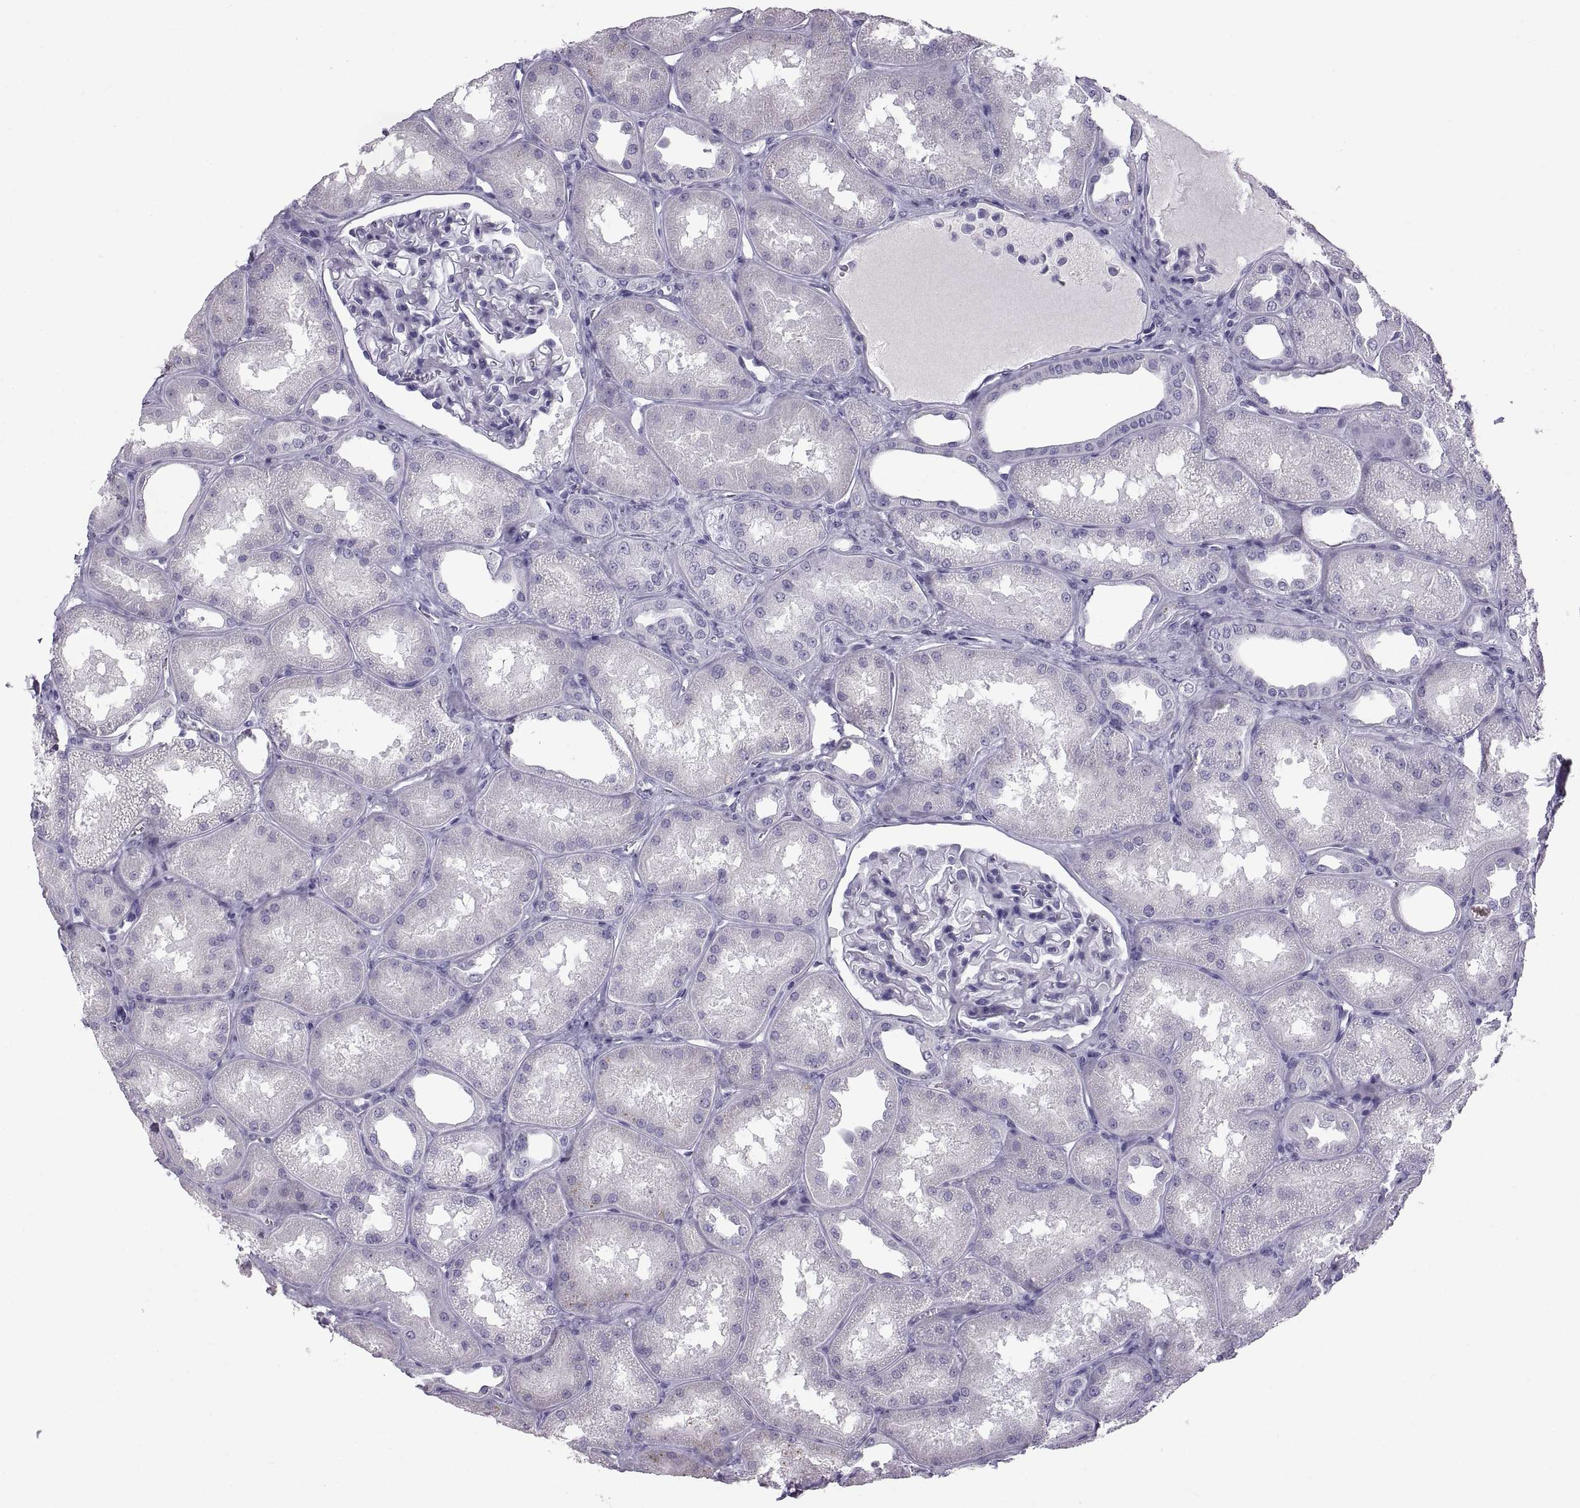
{"staining": {"intensity": "negative", "quantity": "none", "location": "none"}, "tissue": "kidney", "cell_type": "Cells in glomeruli", "image_type": "normal", "snomed": [{"axis": "morphology", "description": "Normal tissue, NOS"}, {"axis": "topography", "description": "Kidney"}], "caption": "Immunohistochemical staining of normal kidney reveals no significant expression in cells in glomeruli. (IHC, brightfield microscopy, high magnification).", "gene": "WFDC8", "patient": {"sex": "male", "age": 61}}